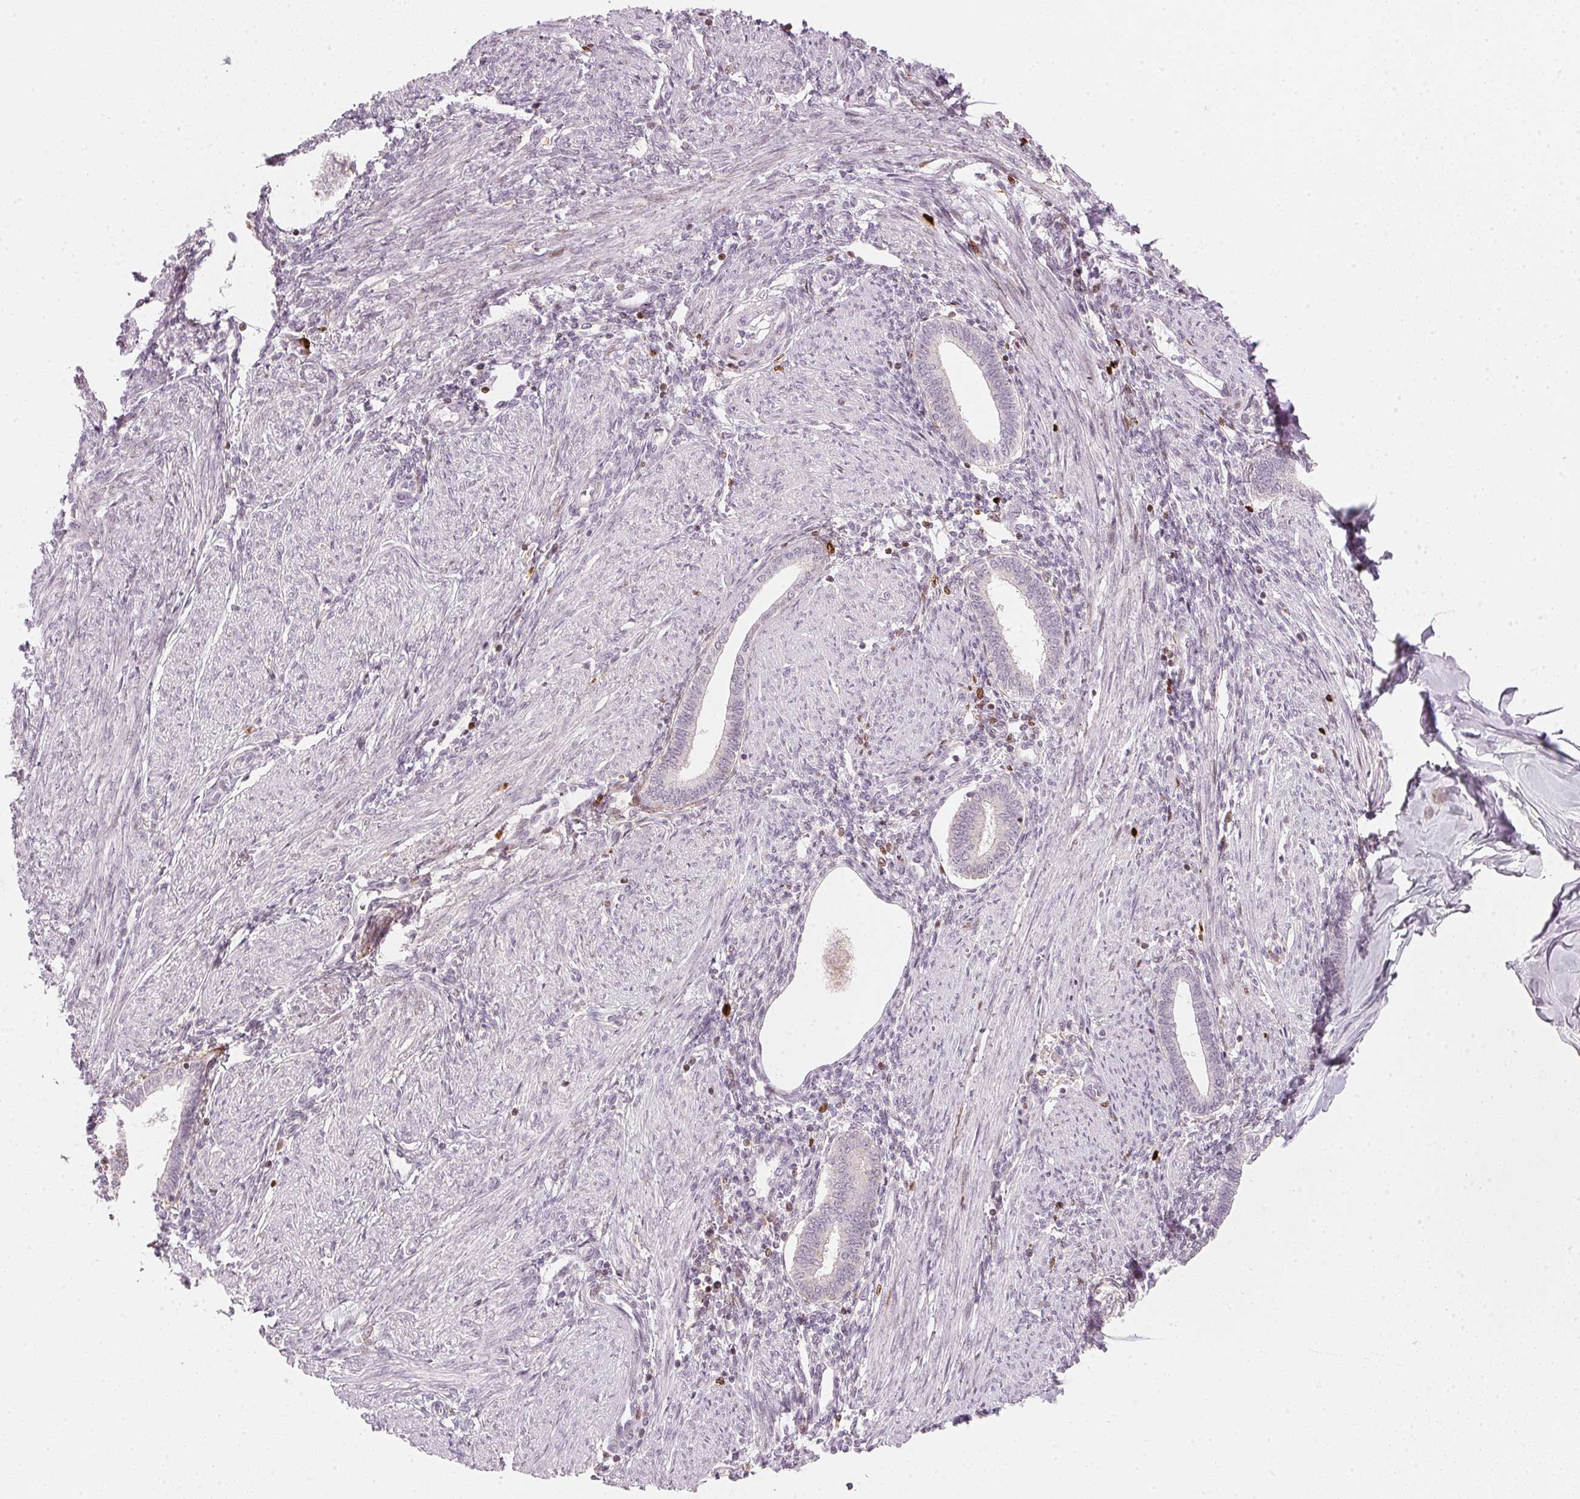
{"staining": {"intensity": "moderate", "quantity": "25%-75%", "location": "cytoplasmic/membranous"}, "tissue": "endometrium", "cell_type": "Cells in endometrial stroma", "image_type": "normal", "snomed": [{"axis": "morphology", "description": "Normal tissue, NOS"}, {"axis": "topography", "description": "Endometrium"}], "caption": "Immunohistochemistry (IHC) histopathology image of unremarkable endometrium stained for a protein (brown), which shows medium levels of moderate cytoplasmic/membranous expression in about 25%-75% of cells in endometrial stroma.", "gene": "SFRP4", "patient": {"sex": "female", "age": 42}}